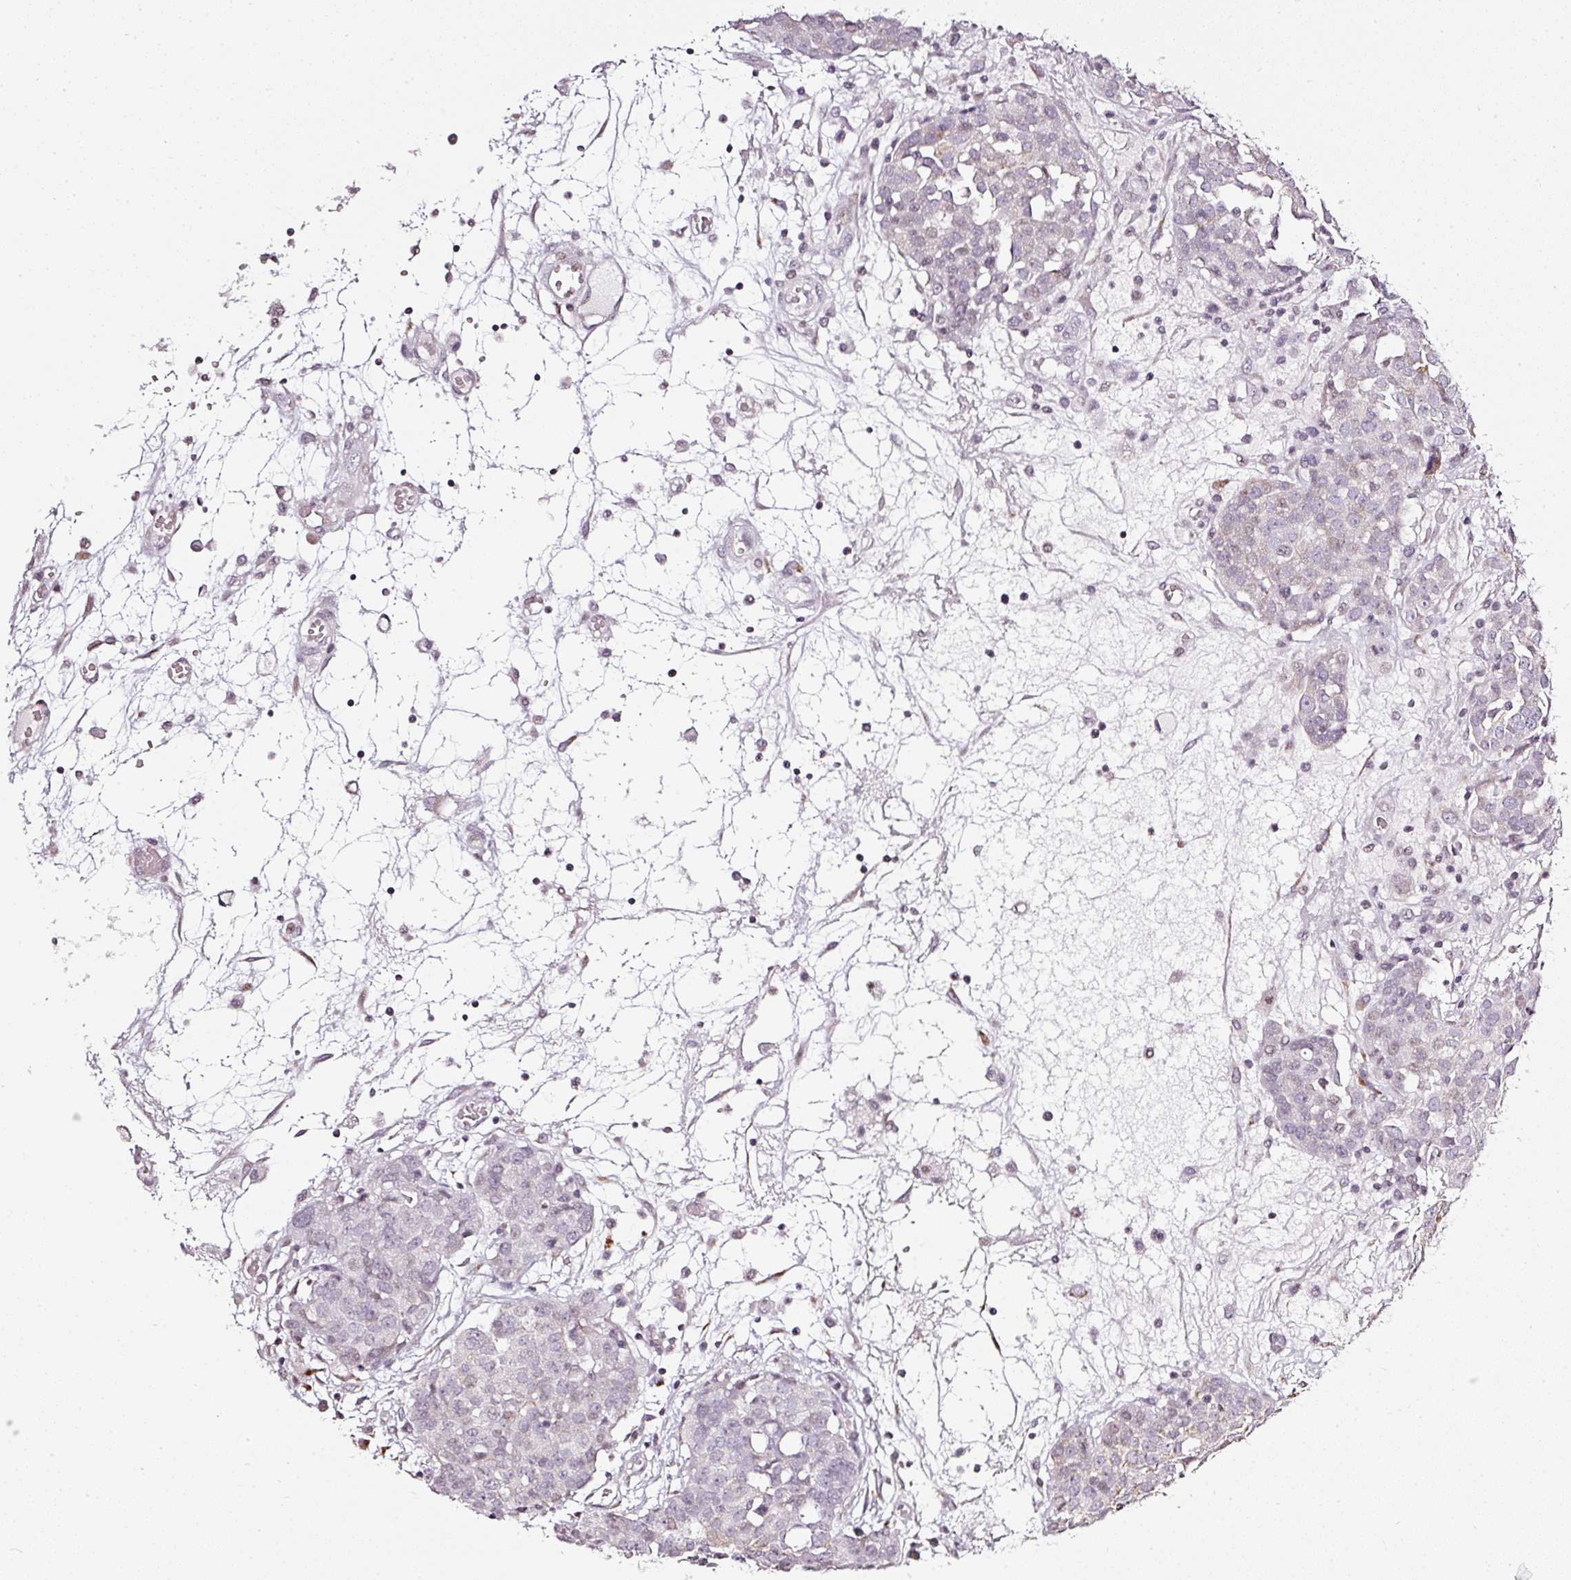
{"staining": {"intensity": "moderate", "quantity": "<25%", "location": "cytoplasmic/membranous"}, "tissue": "ovarian cancer", "cell_type": "Tumor cells", "image_type": "cancer", "snomed": [{"axis": "morphology", "description": "Cystadenocarcinoma, serous, NOS"}, {"axis": "topography", "description": "Soft tissue"}, {"axis": "topography", "description": "Ovary"}], "caption": "Immunohistochemistry (IHC) of ovarian serous cystadenocarcinoma exhibits low levels of moderate cytoplasmic/membranous expression in about <25% of tumor cells. (IHC, brightfield microscopy, high magnification).", "gene": "NRDE2", "patient": {"sex": "female", "age": 57}}